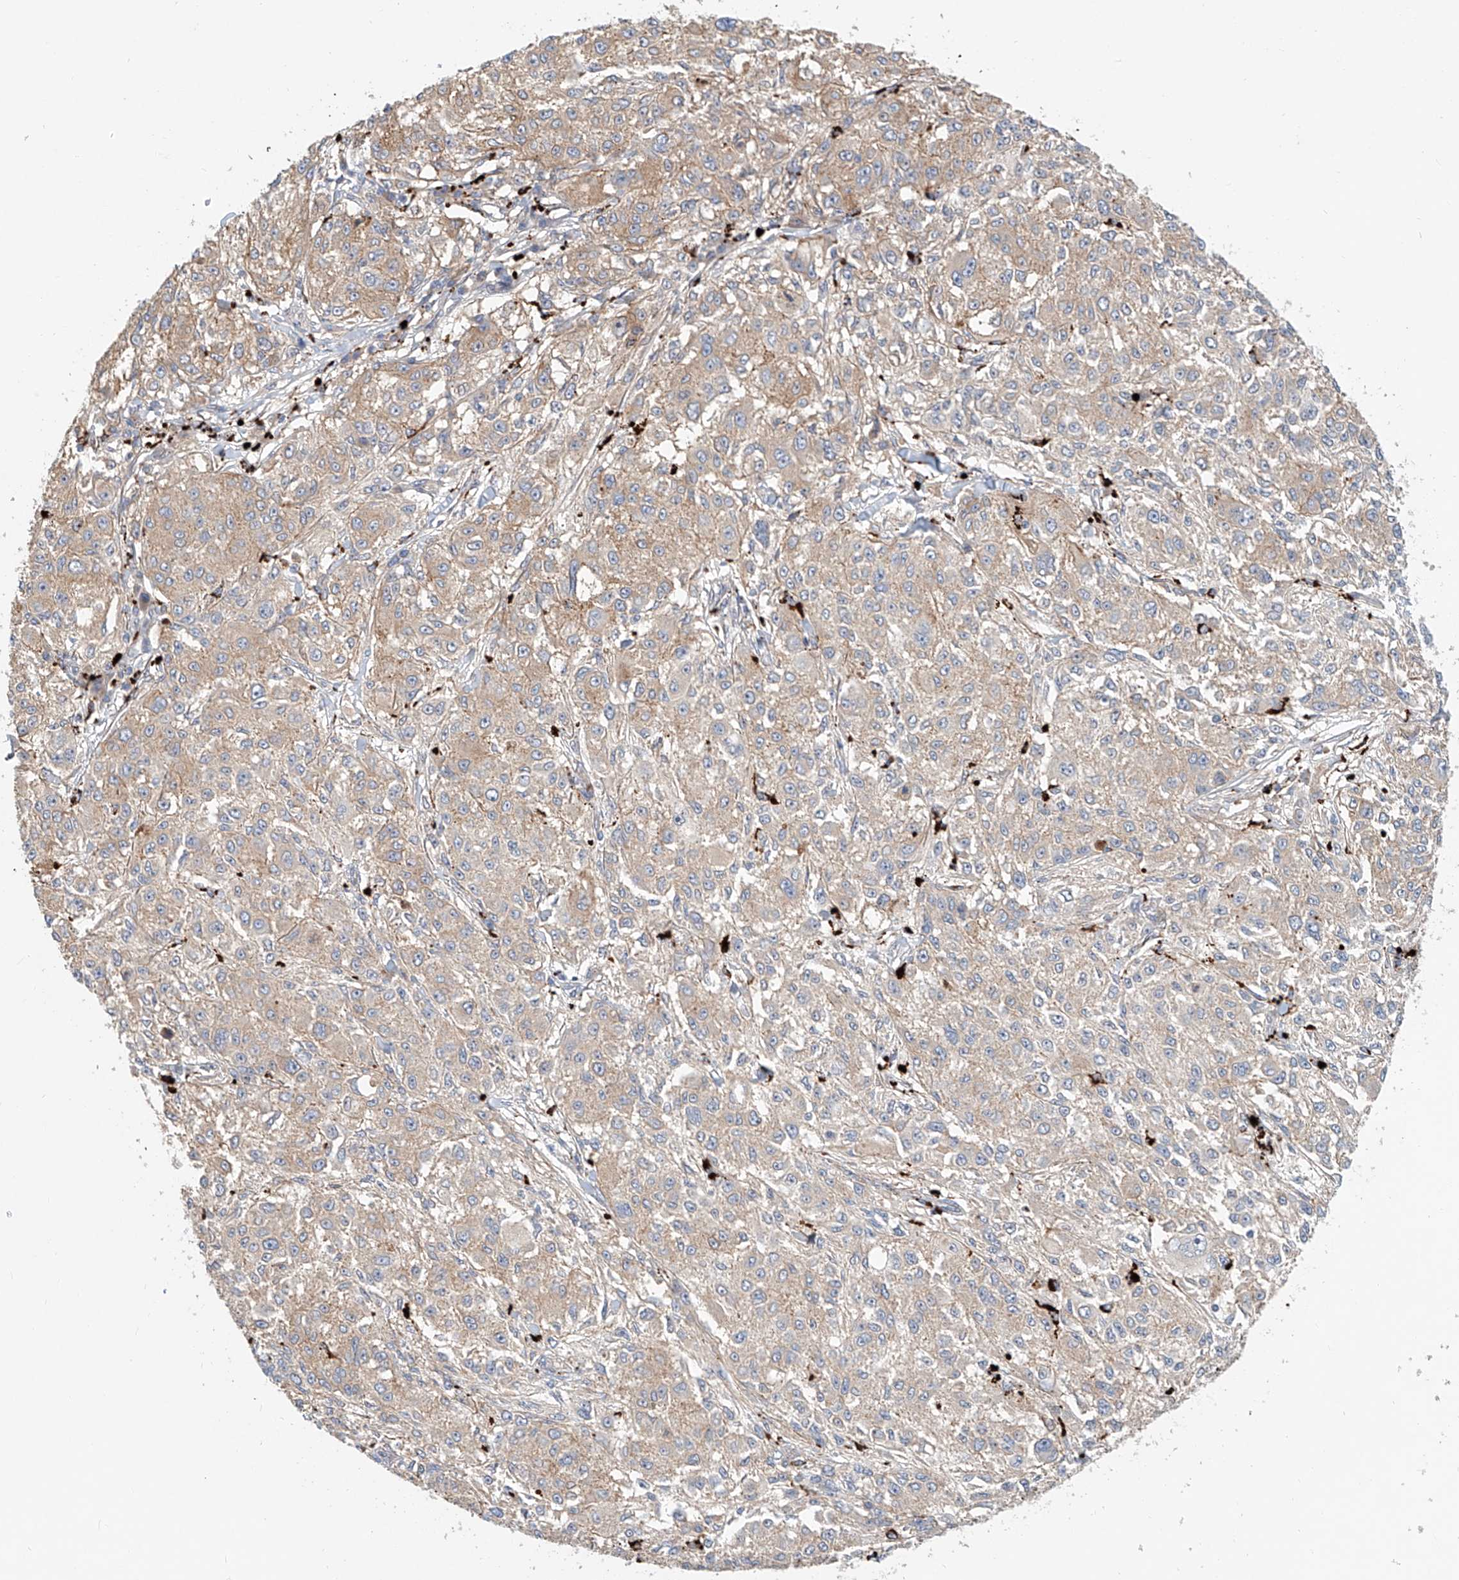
{"staining": {"intensity": "moderate", "quantity": "<25%", "location": "cytoplasmic/membranous"}, "tissue": "melanoma", "cell_type": "Tumor cells", "image_type": "cancer", "snomed": [{"axis": "morphology", "description": "Necrosis, NOS"}, {"axis": "morphology", "description": "Malignant melanoma, NOS"}, {"axis": "topography", "description": "Skin"}], "caption": "About <25% of tumor cells in melanoma reveal moderate cytoplasmic/membranous protein staining as visualized by brown immunohistochemical staining.", "gene": "HGSNAT", "patient": {"sex": "female", "age": 87}}